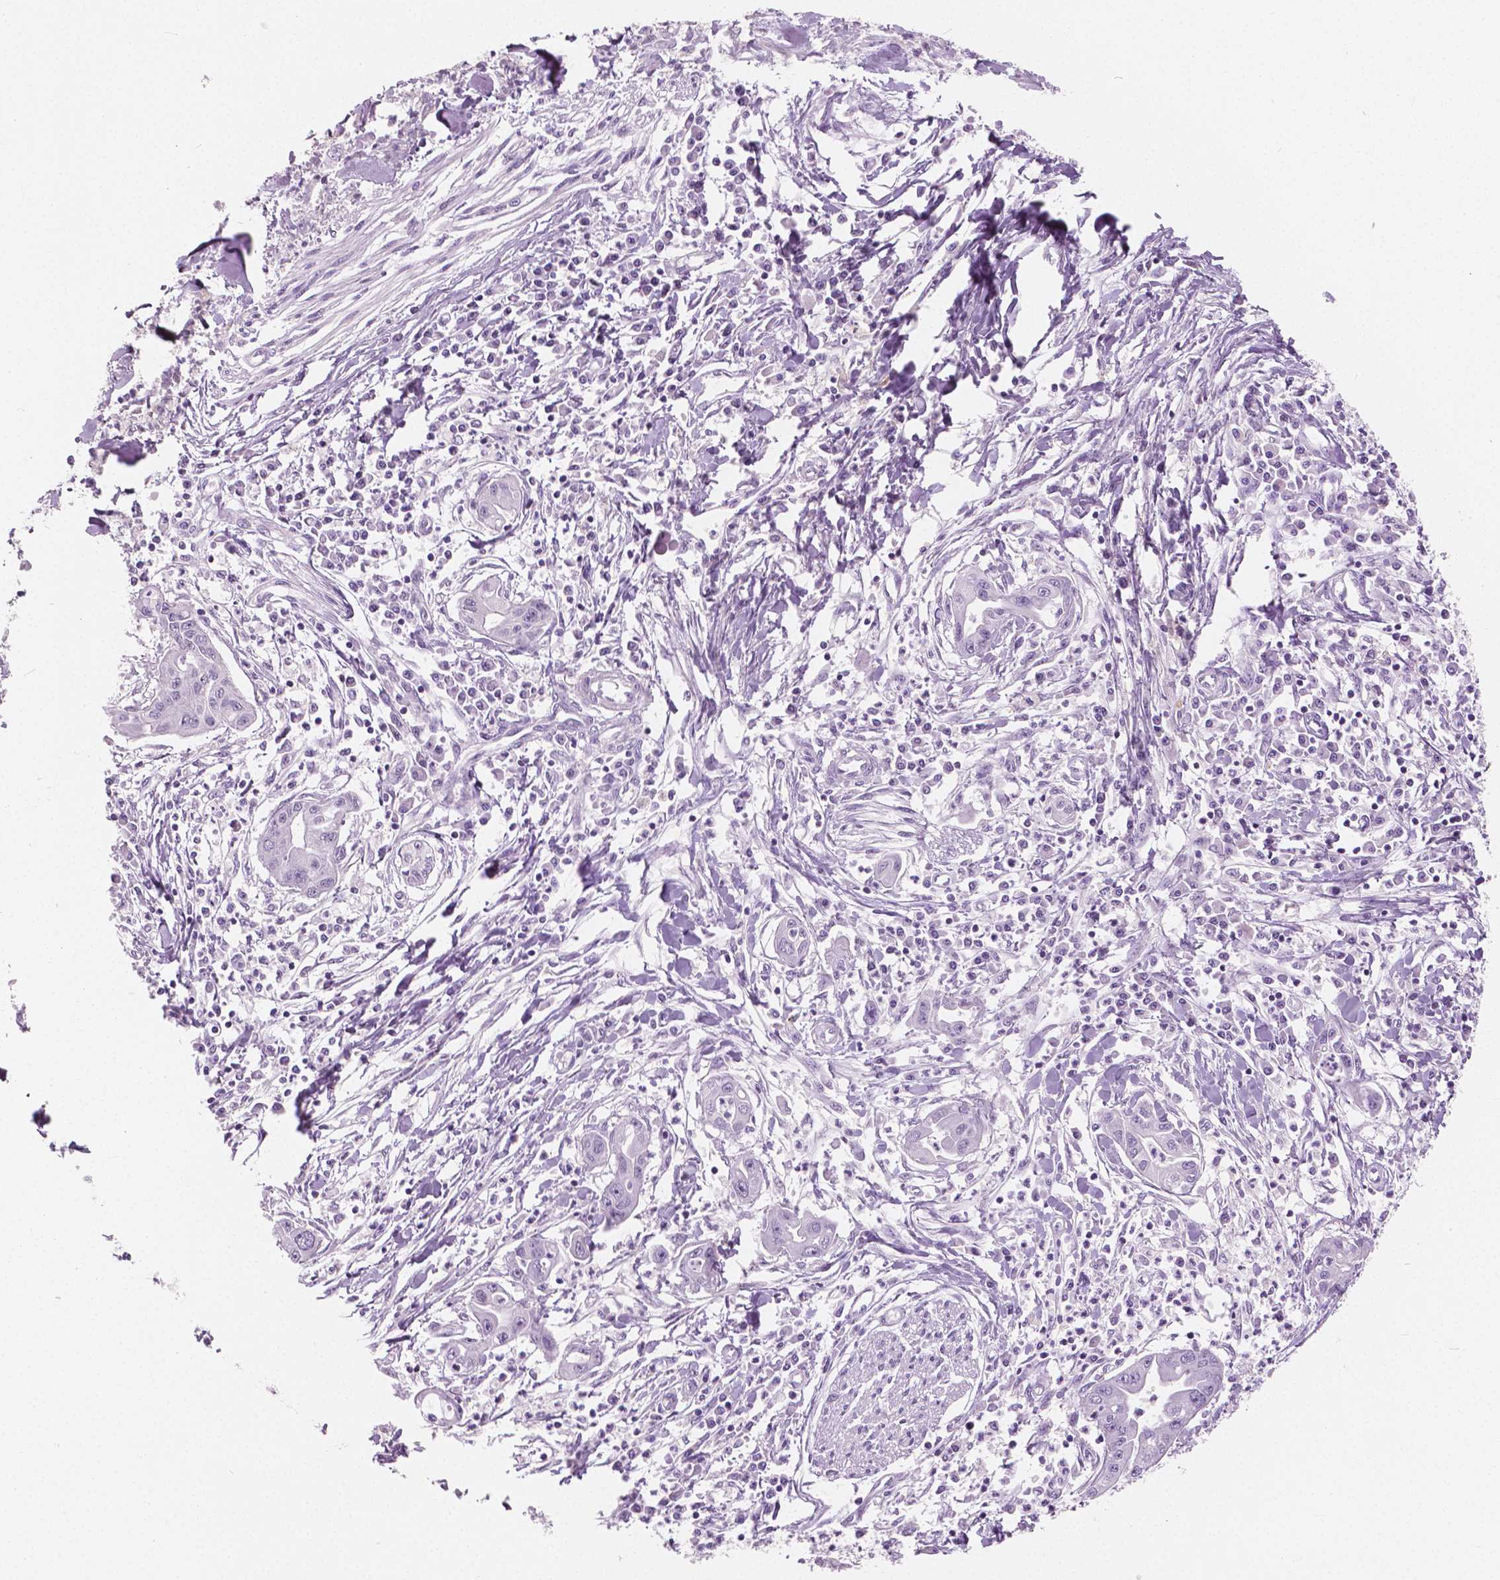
{"staining": {"intensity": "negative", "quantity": "none", "location": "none"}, "tissue": "pancreatic cancer", "cell_type": "Tumor cells", "image_type": "cancer", "snomed": [{"axis": "morphology", "description": "Adenocarcinoma, NOS"}, {"axis": "topography", "description": "Pancreas"}], "caption": "DAB immunohistochemical staining of pancreatic cancer (adenocarcinoma) reveals no significant expression in tumor cells.", "gene": "GALM", "patient": {"sex": "male", "age": 72}}